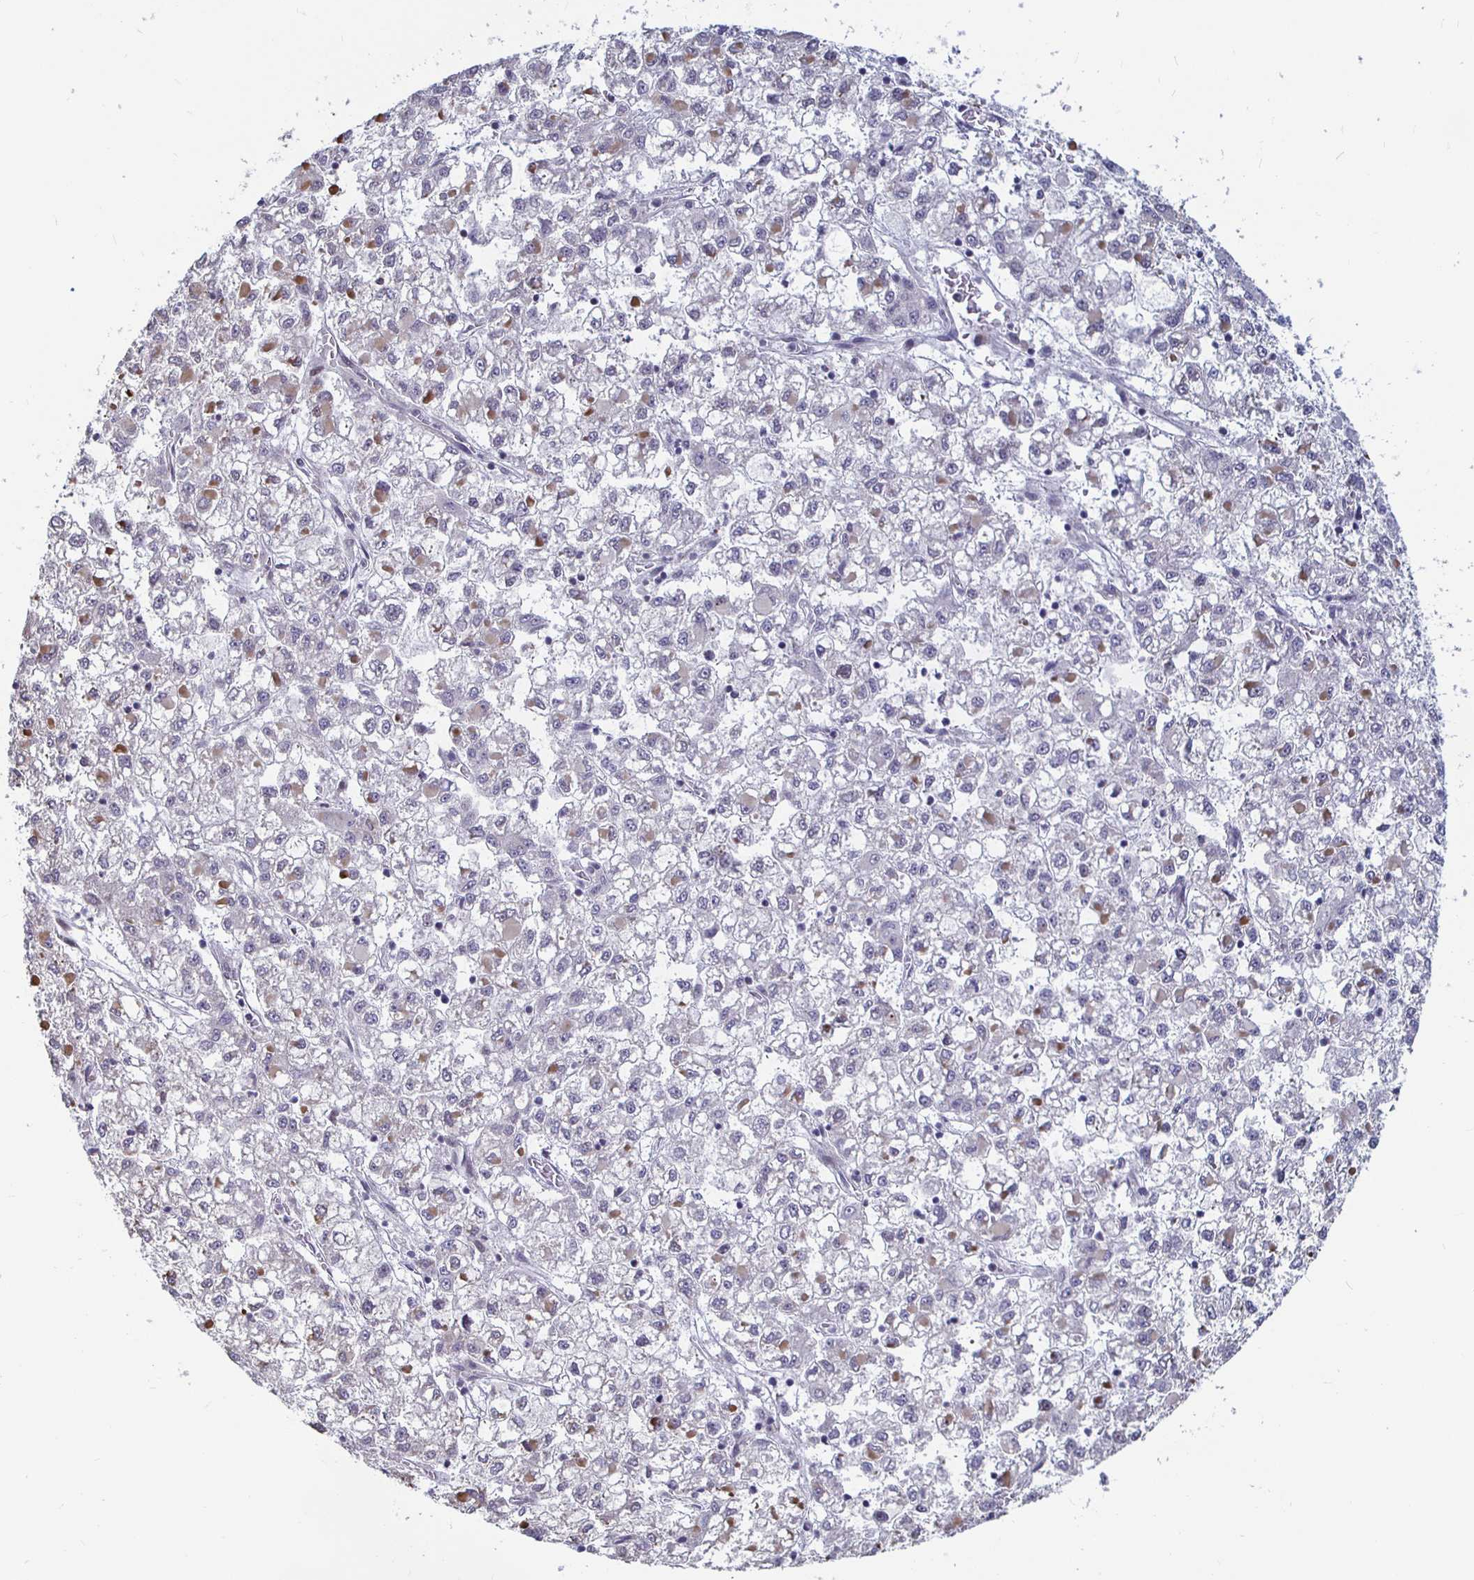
{"staining": {"intensity": "negative", "quantity": "none", "location": "none"}, "tissue": "liver cancer", "cell_type": "Tumor cells", "image_type": "cancer", "snomed": [{"axis": "morphology", "description": "Carcinoma, Hepatocellular, NOS"}, {"axis": "topography", "description": "Liver"}], "caption": "This is an IHC image of liver hepatocellular carcinoma. There is no positivity in tumor cells.", "gene": "CAPN11", "patient": {"sex": "male", "age": 40}}